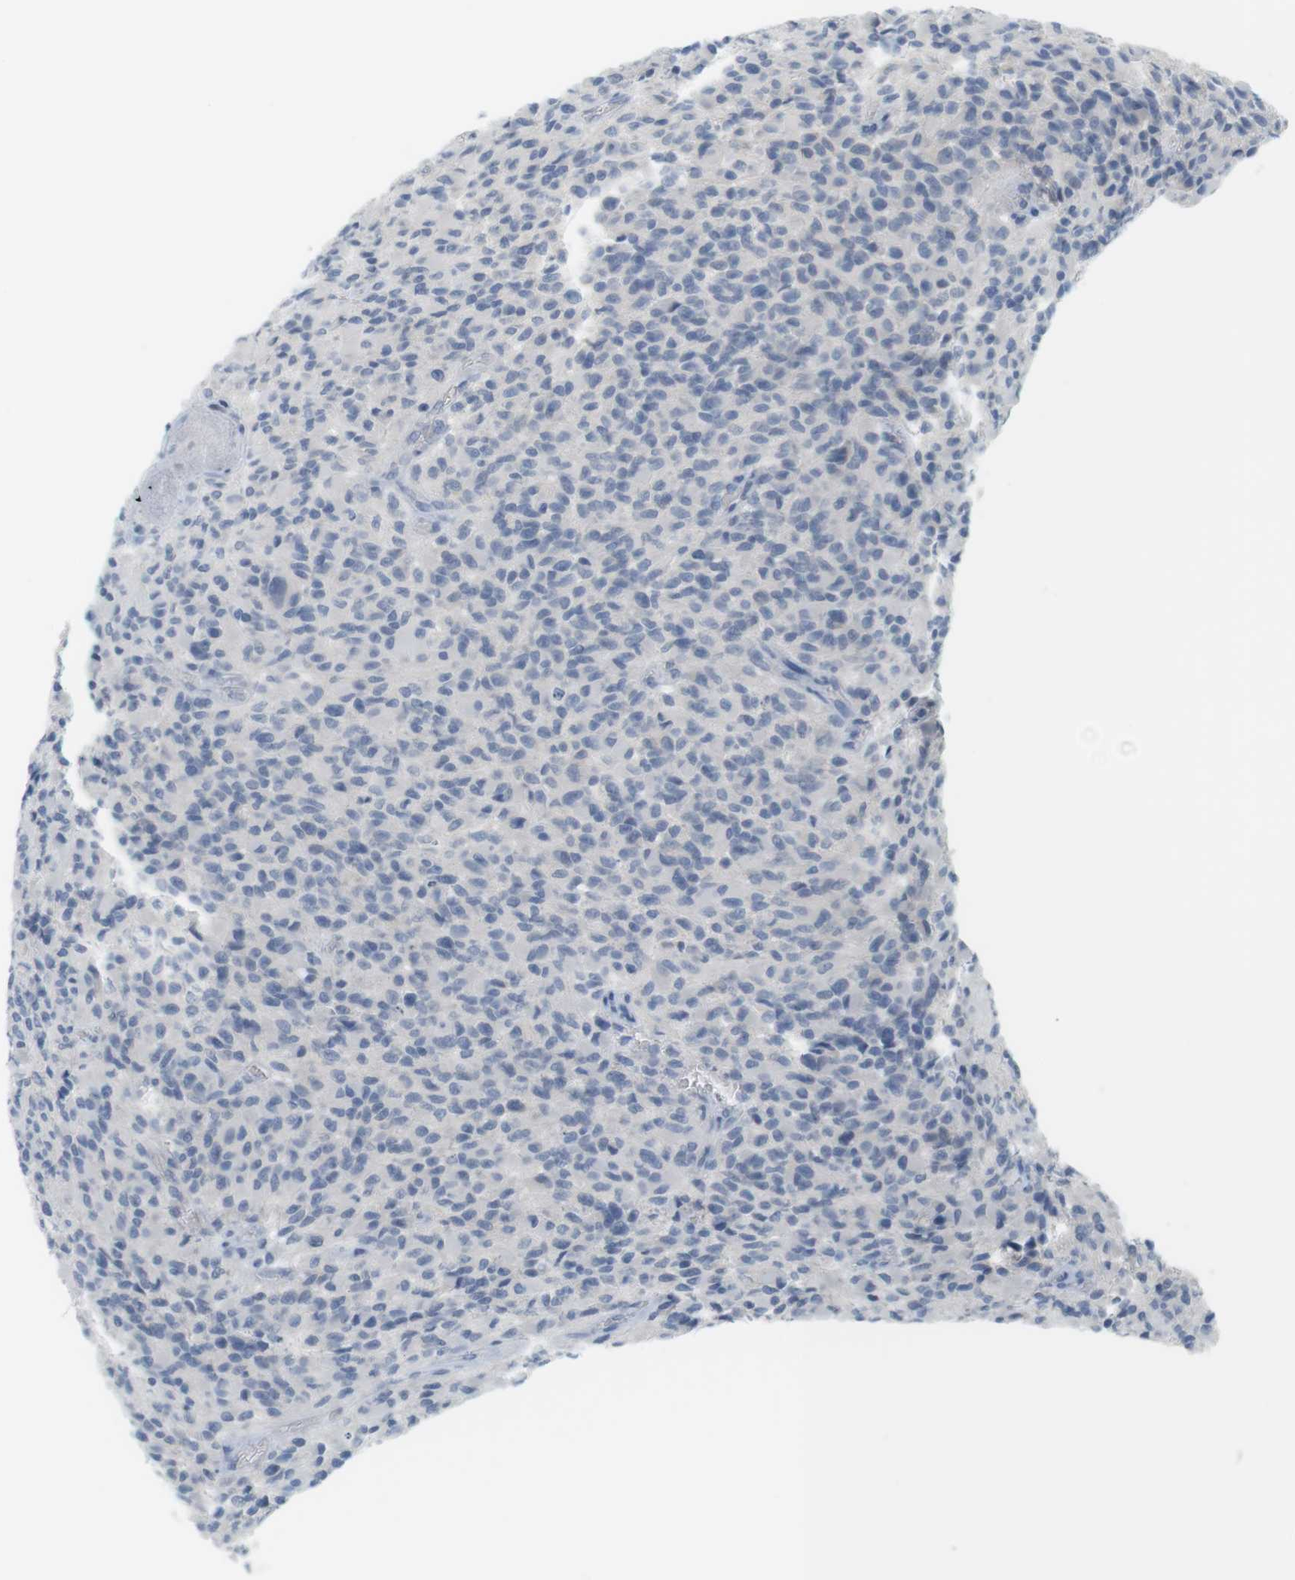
{"staining": {"intensity": "negative", "quantity": "none", "location": "none"}, "tissue": "glioma", "cell_type": "Tumor cells", "image_type": "cancer", "snomed": [{"axis": "morphology", "description": "Glioma, malignant, High grade"}, {"axis": "topography", "description": "Brain"}], "caption": "There is no significant expression in tumor cells of malignant high-grade glioma. The staining is performed using DAB brown chromogen with nuclei counter-stained in using hematoxylin.", "gene": "CREB3L2", "patient": {"sex": "male", "age": 71}}